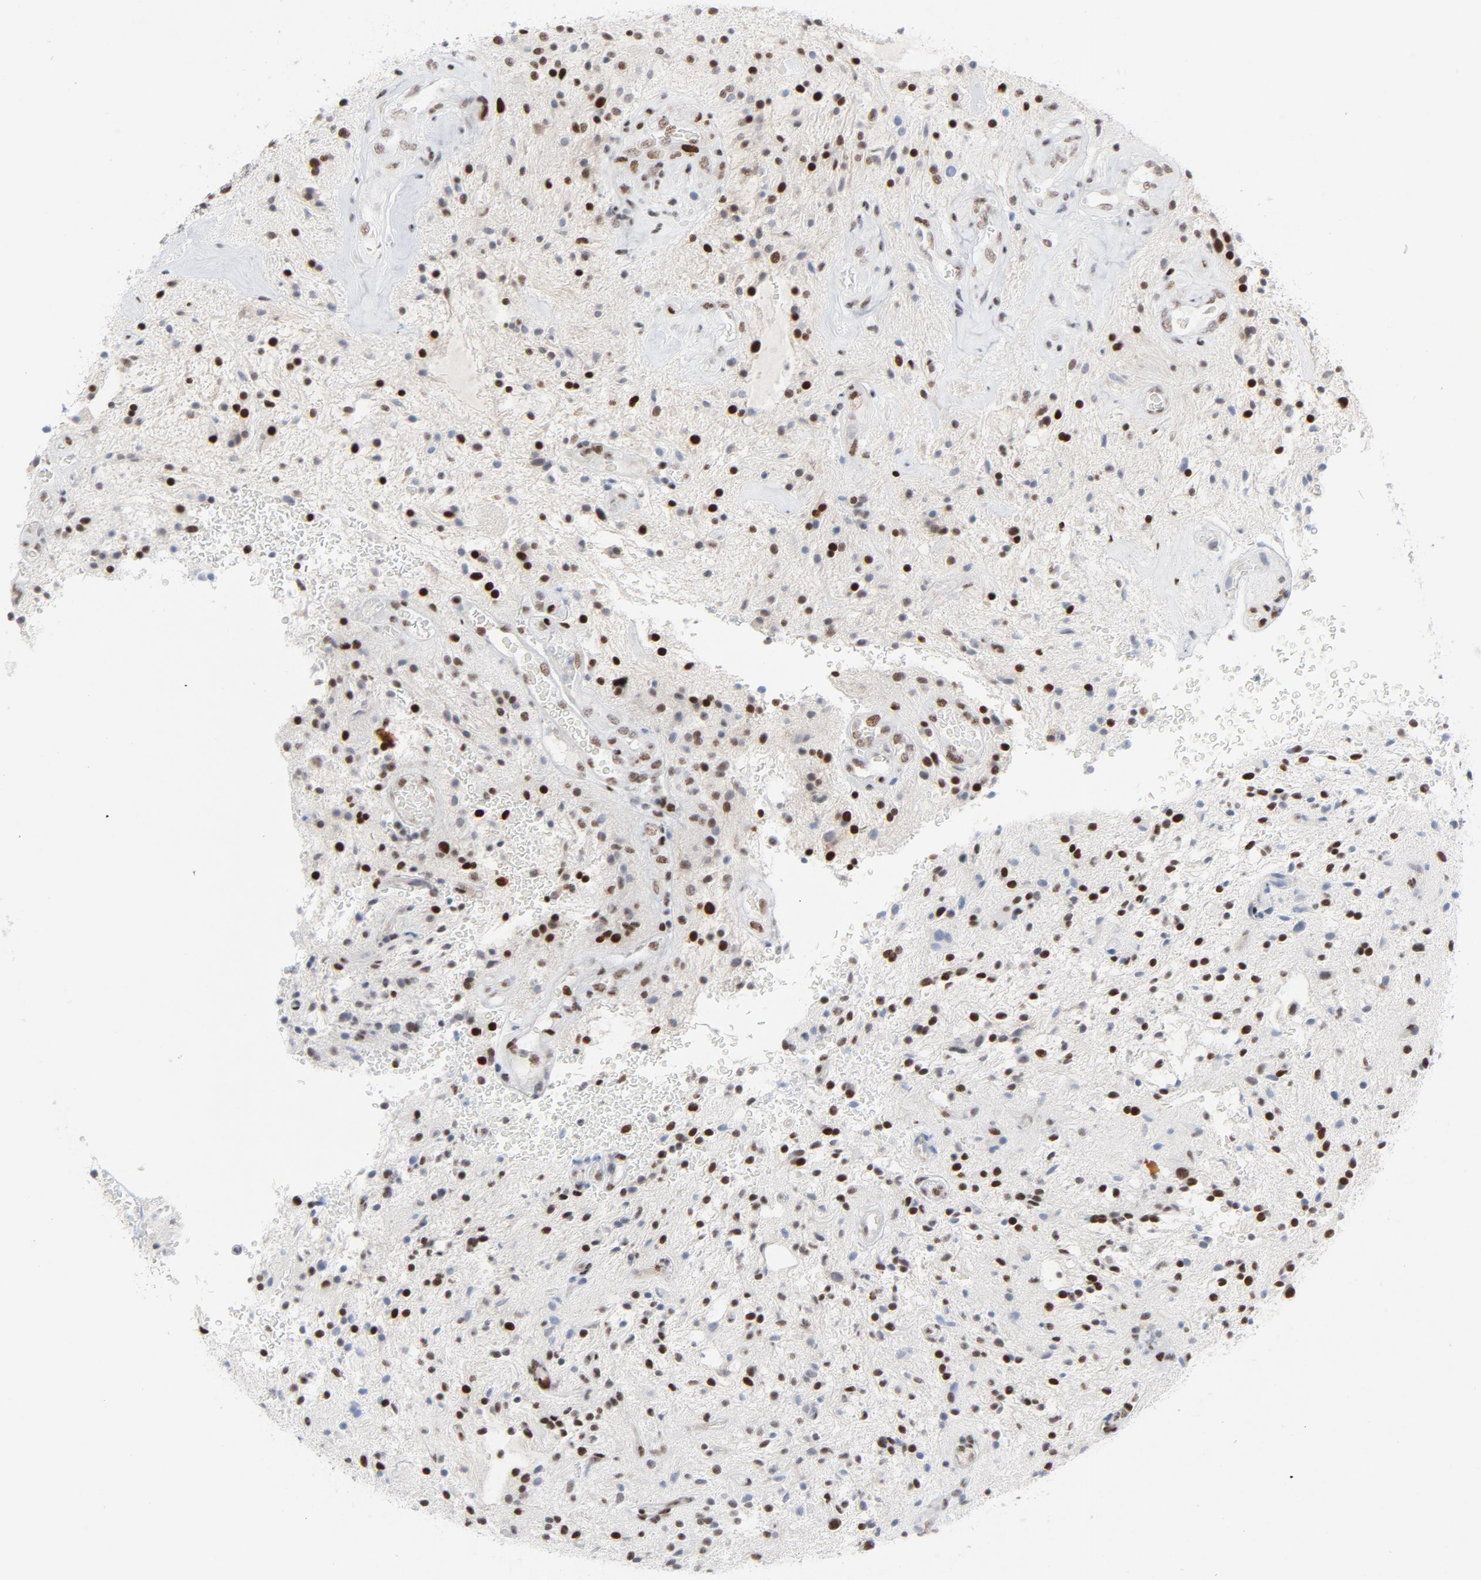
{"staining": {"intensity": "strong", "quantity": "25%-75%", "location": "nuclear"}, "tissue": "glioma", "cell_type": "Tumor cells", "image_type": "cancer", "snomed": [{"axis": "morphology", "description": "Glioma, malignant, NOS"}, {"axis": "topography", "description": "Cerebellum"}], "caption": "Protein positivity by immunohistochemistry (IHC) shows strong nuclear positivity in approximately 25%-75% of tumor cells in glioma (malignant).", "gene": "HSF1", "patient": {"sex": "female", "age": 10}}